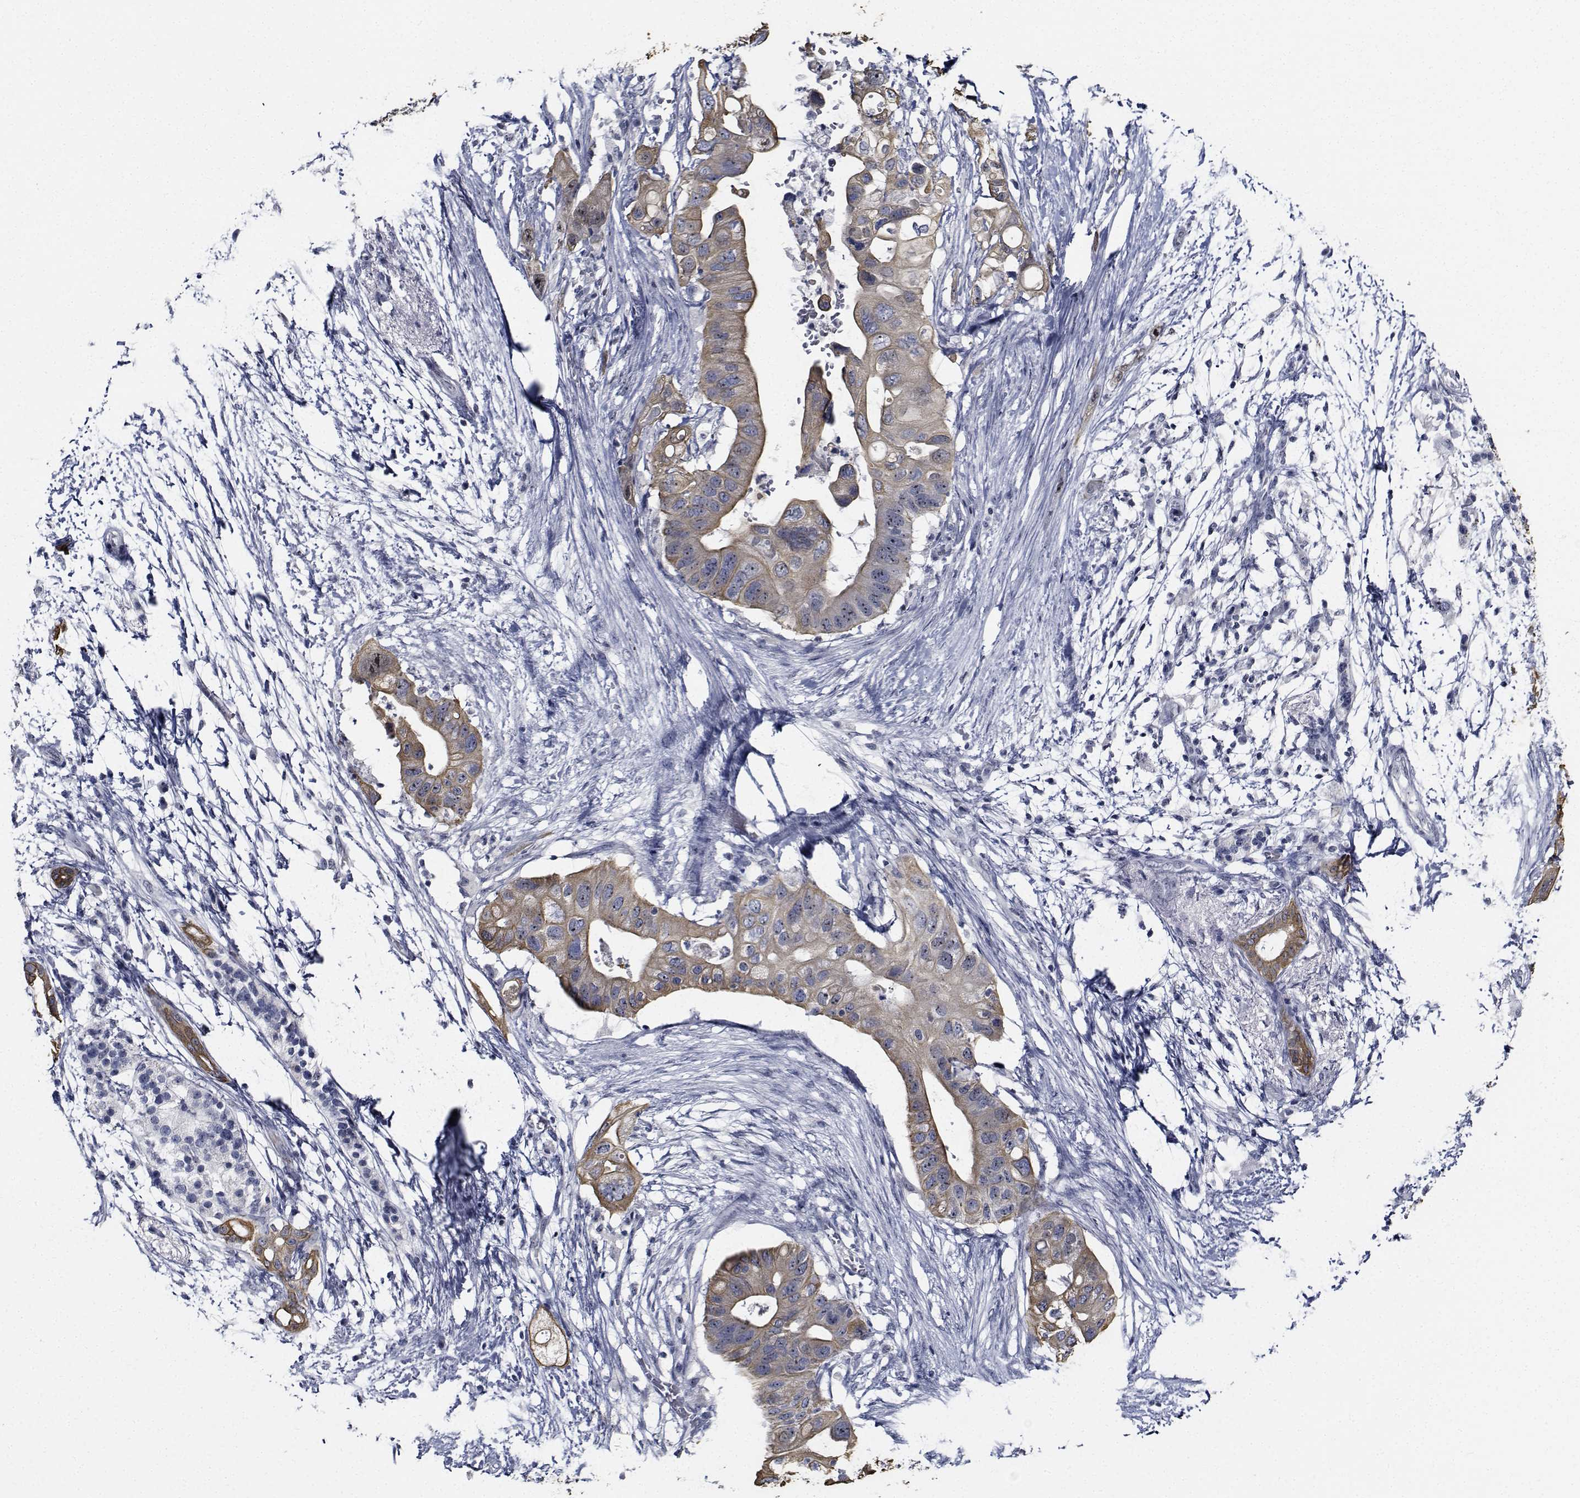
{"staining": {"intensity": "moderate", "quantity": ">75%", "location": "cytoplasmic/membranous"}, "tissue": "pancreatic cancer", "cell_type": "Tumor cells", "image_type": "cancer", "snomed": [{"axis": "morphology", "description": "Adenocarcinoma, NOS"}, {"axis": "topography", "description": "Pancreas"}], "caption": "Tumor cells exhibit moderate cytoplasmic/membranous expression in approximately >75% of cells in pancreatic adenocarcinoma. Immunohistochemistry (ihc) stains the protein of interest in brown and the nuclei are stained blue.", "gene": "NVL", "patient": {"sex": "female", "age": 72}}